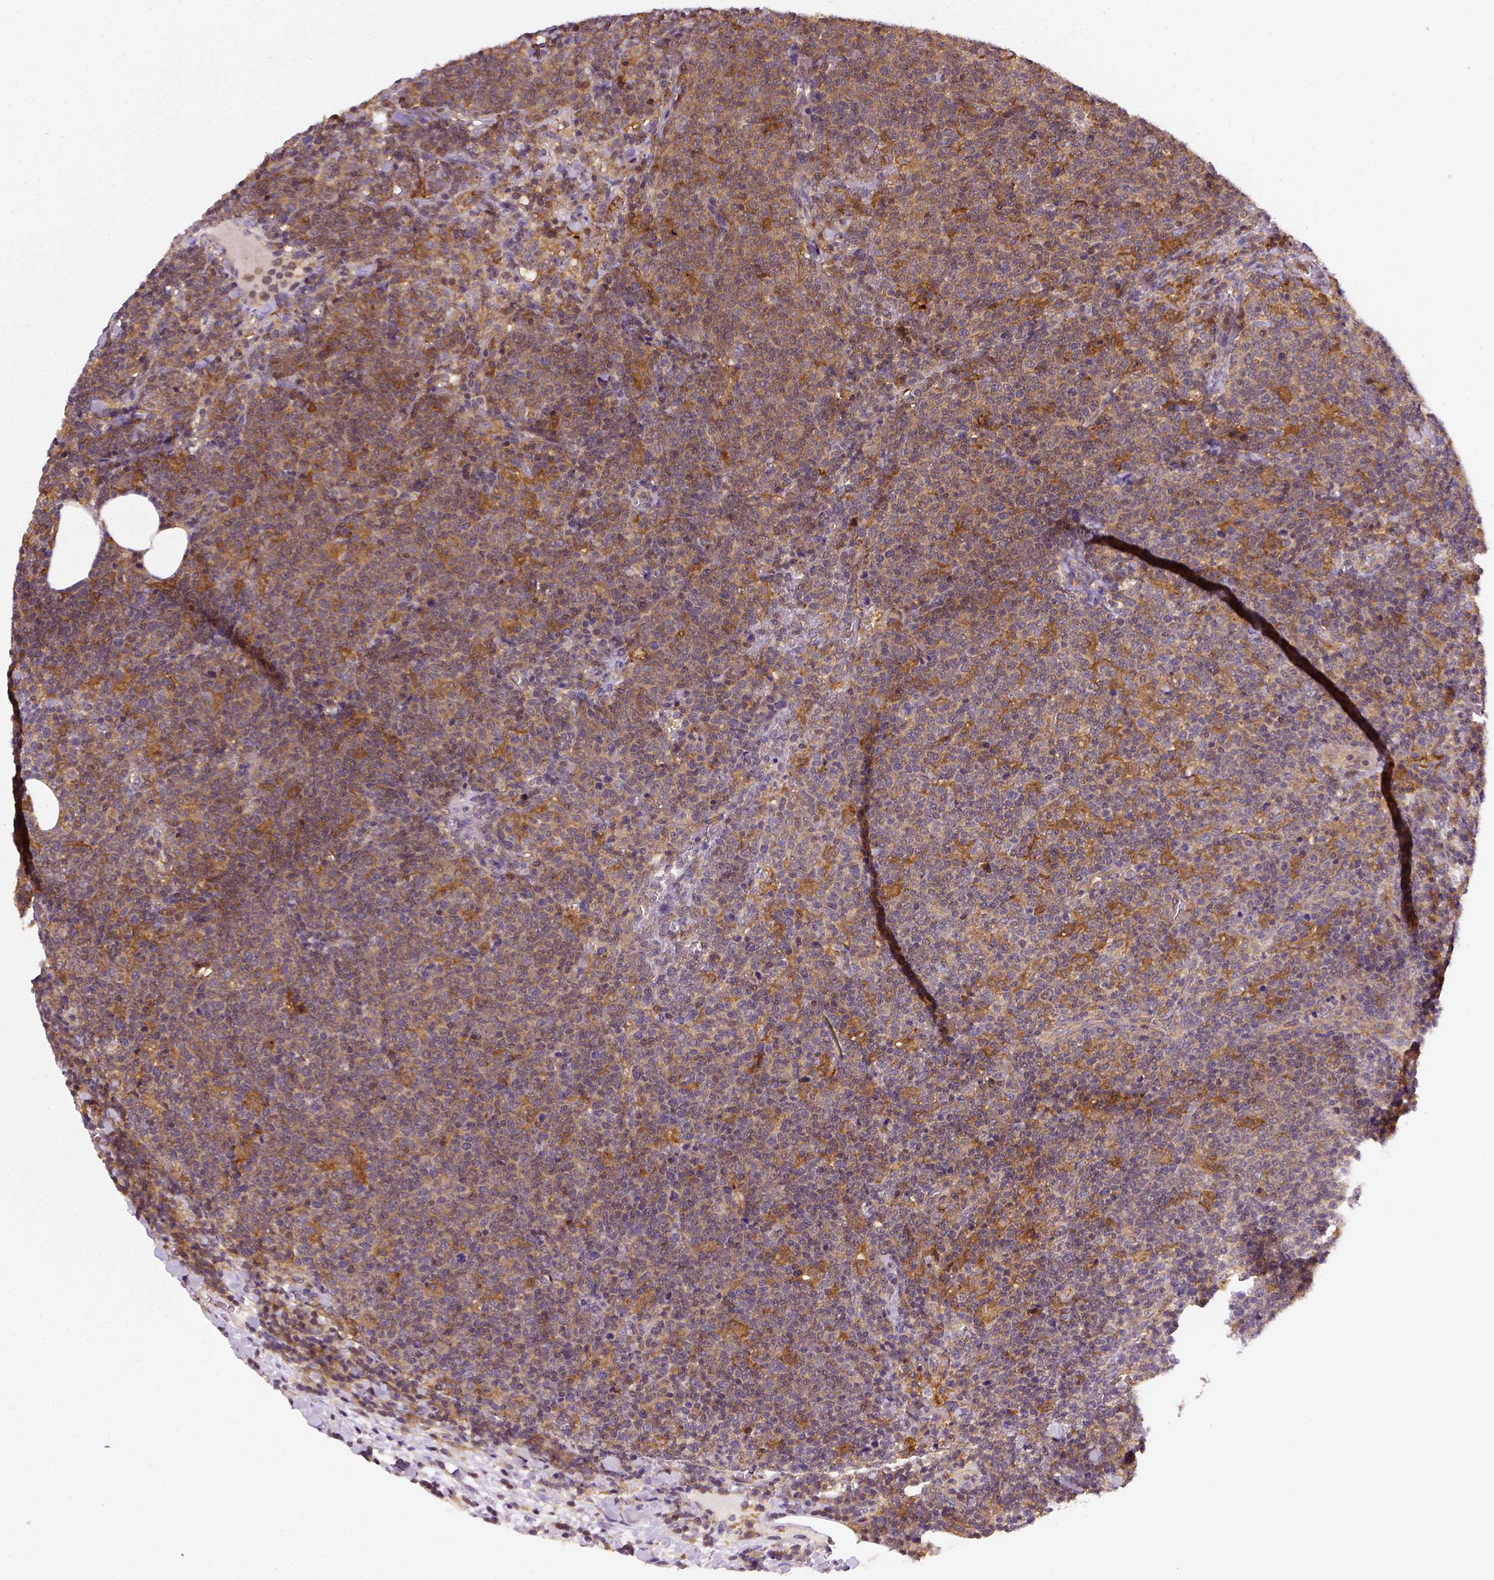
{"staining": {"intensity": "moderate", "quantity": ">75%", "location": "cytoplasmic/membranous"}, "tissue": "lymphoma", "cell_type": "Tumor cells", "image_type": "cancer", "snomed": [{"axis": "morphology", "description": "Malignant lymphoma, non-Hodgkin's type, High grade"}, {"axis": "topography", "description": "Lymph node"}], "caption": "Malignant lymphoma, non-Hodgkin's type (high-grade) tissue demonstrates moderate cytoplasmic/membranous positivity in about >75% of tumor cells", "gene": "MATK", "patient": {"sex": "male", "age": 61}}